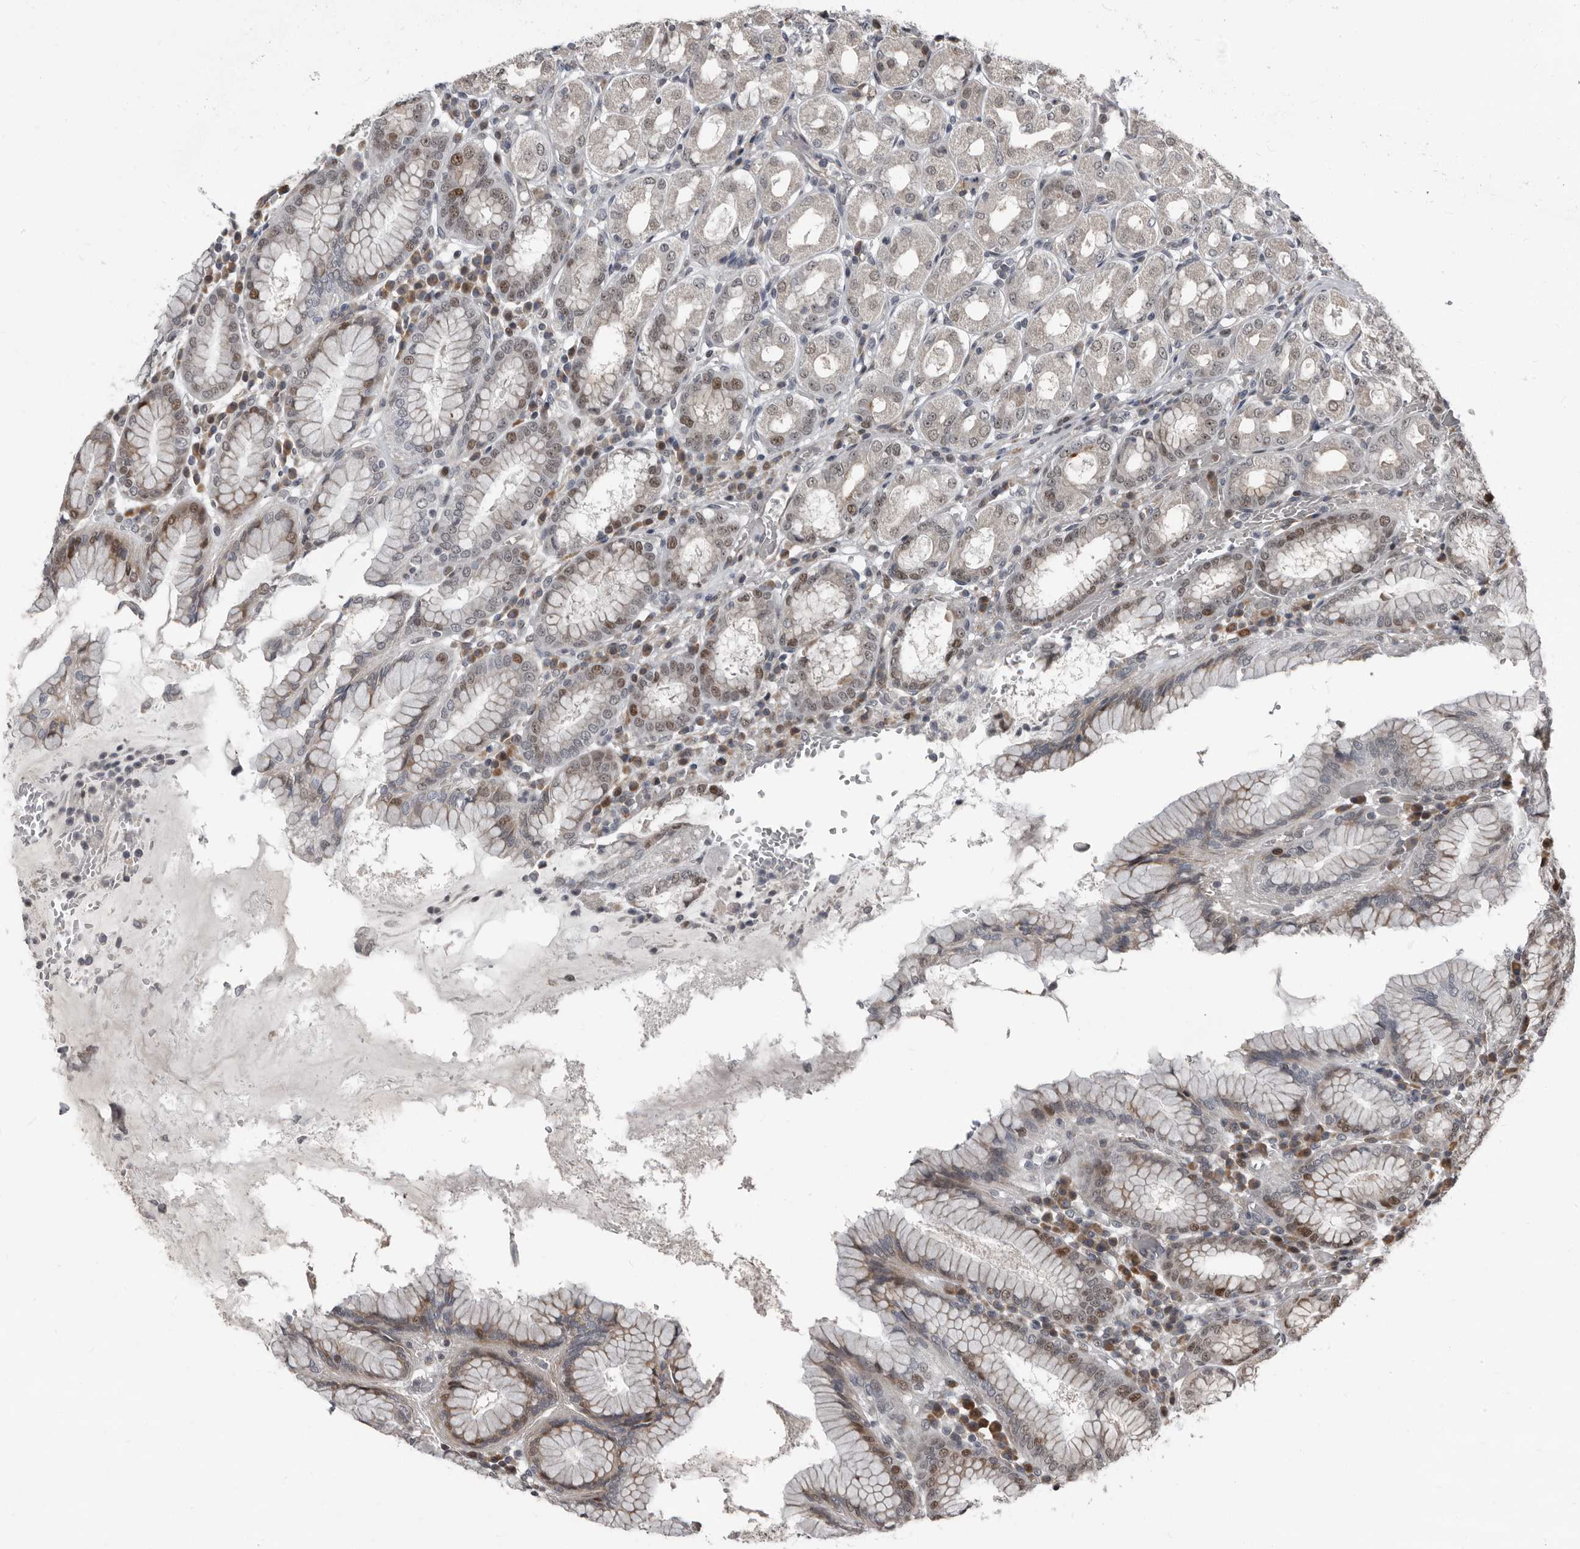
{"staining": {"intensity": "moderate", "quantity": "25%-75%", "location": "nuclear"}, "tissue": "stomach", "cell_type": "Glandular cells", "image_type": "normal", "snomed": [{"axis": "morphology", "description": "Normal tissue, NOS"}, {"axis": "topography", "description": "Stomach"}, {"axis": "topography", "description": "Stomach, lower"}], "caption": "Immunohistochemistry (IHC) histopathology image of normal stomach: human stomach stained using IHC displays medium levels of moderate protein expression localized specifically in the nuclear of glandular cells, appearing as a nuclear brown color.", "gene": "CHD1L", "patient": {"sex": "female", "age": 56}}